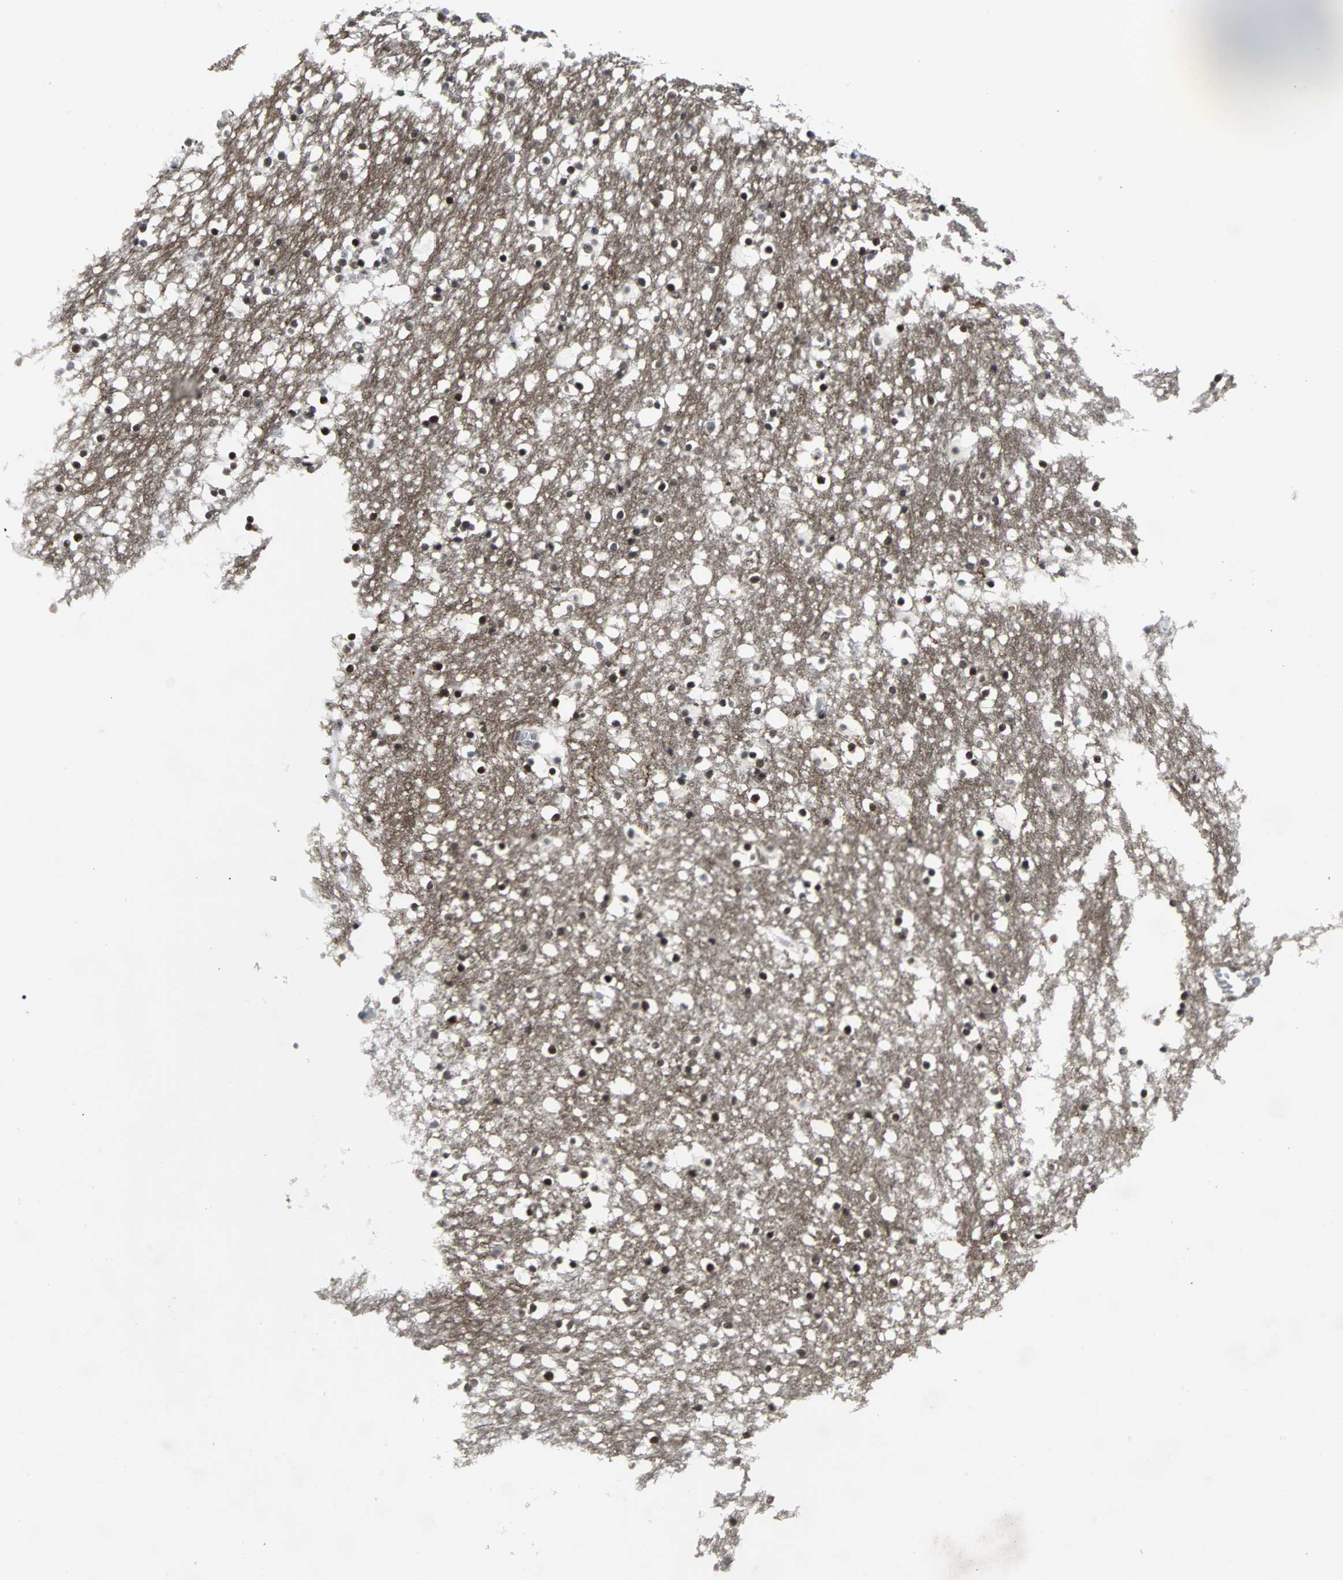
{"staining": {"intensity": "moderate", "quantity": ">75%", "location": "nuclear"}, "tissue": "caudate", "cell_type": "Glial cells", "image_type": "normal", "snomed": [{"axis": "morphology", "description": "Normal tissue, NOS"}, {"axis": "topography", "description": "Lateral ventricle wall"}], "caption": "IHC staining of normal caudate, which shows medium levels of moderate nuclear expression in about >75% of glial cells indicating moderate nuclear protein positivity. The staining was performed using DAB (brown) for protein detection and nuclei were counterstained in hematoxylin (blue).", "gene": "PNKP", "patient": {"sex": "male", "age": 45}}